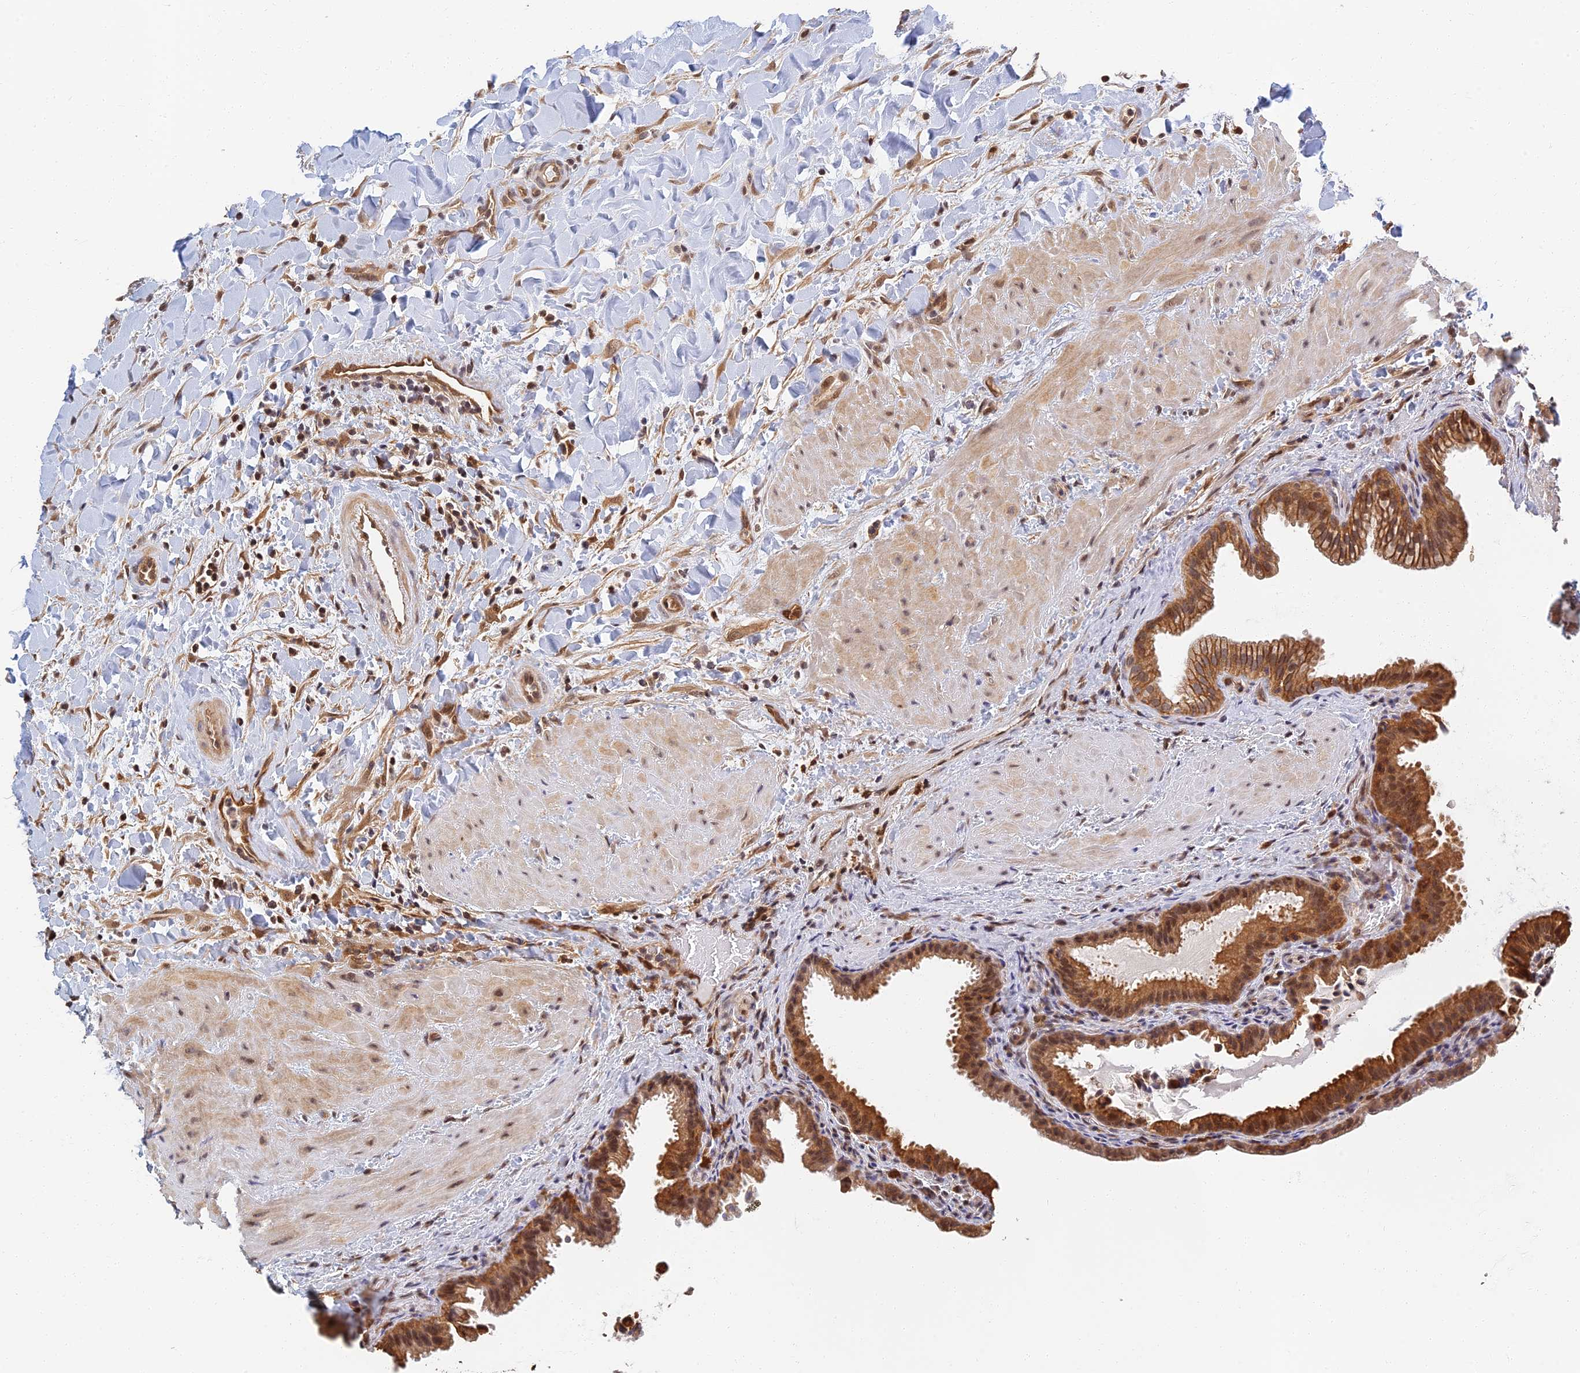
{"staining": {"intensity": "strong", "quantity": ">75%", "location": "cytoplasmic/membranous,nuclear"}, "tissue": "gallbladder", "cell_type": "Glandular cells", "image_type": "normal", "snomed": [{"axis": "morphology", "description": "Normal tissue, NOS"}, {"axis": "topography", "description": "Gallbladder"}], "caption": "Protein expression analysis of unremarkable gallbladder reveals strong cytoplasmic/membranous,nuclear expression in approximately >75% of glandular cells.", "gene": "LRRN3", "patient": {"sex": "male", "age": 24}}